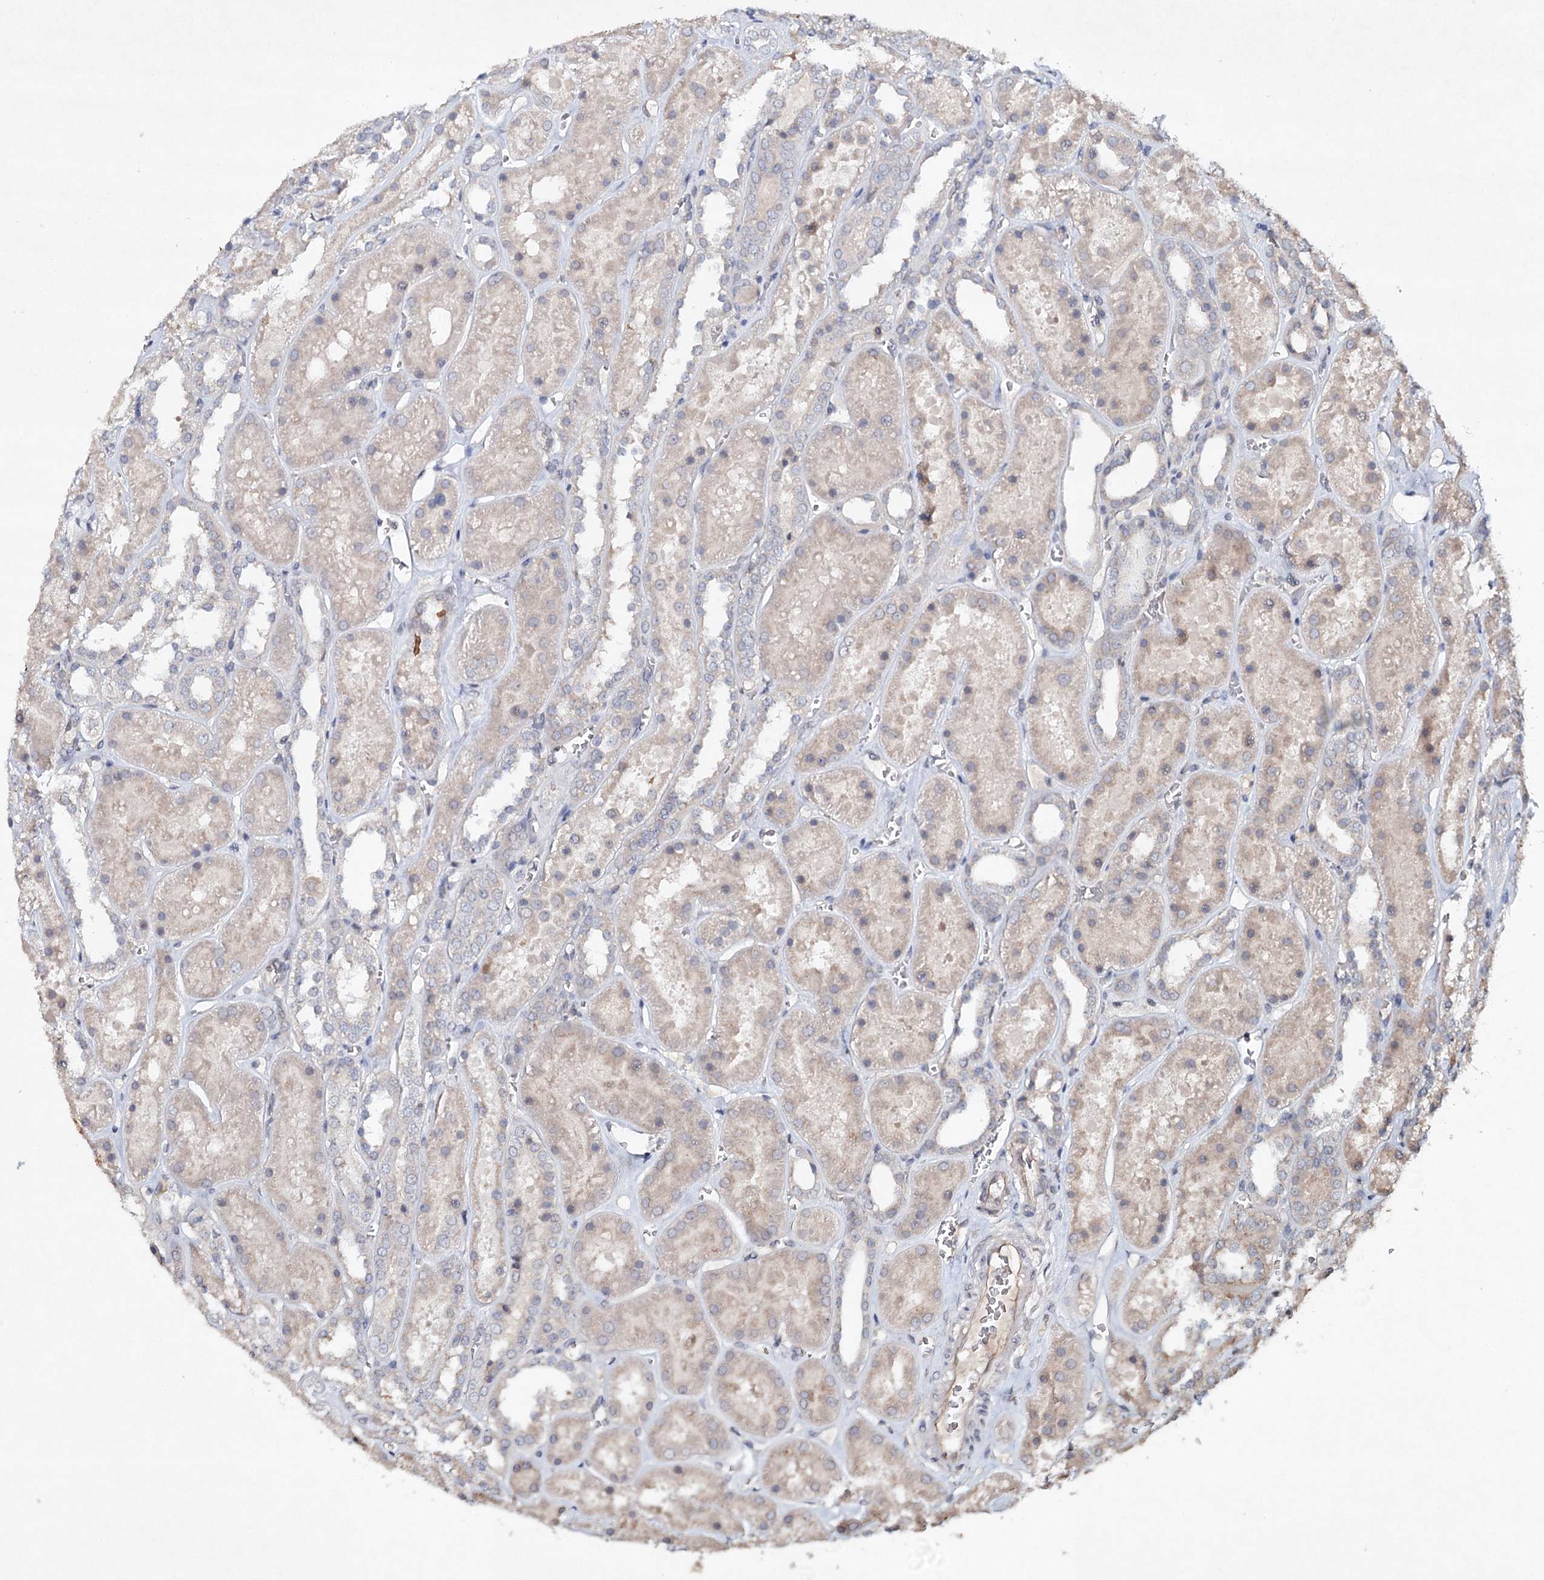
{"staining": {"intensity": "strong", "quantity": ">75%", "location": "cytoplasmic/membranous"}, "tissue": "kidney", "cell_type": "Cells in glomeruli", "image_type": "normal", "snomed": [{"axis": "morphology", "description": "Normal tissue, NOS"}, {"axis": "topography", "description": "Kidney"}], "caption": "Kidney was stained to show a protein in brown. There is high levels of strong cytoplasmic/membranous expression in approximately >75% of cells in glomeruli. (IHC, brightfield microscopy, high magnification).", "gene": "SYNPO", "patient": {"sex": "female", "age": 41}}